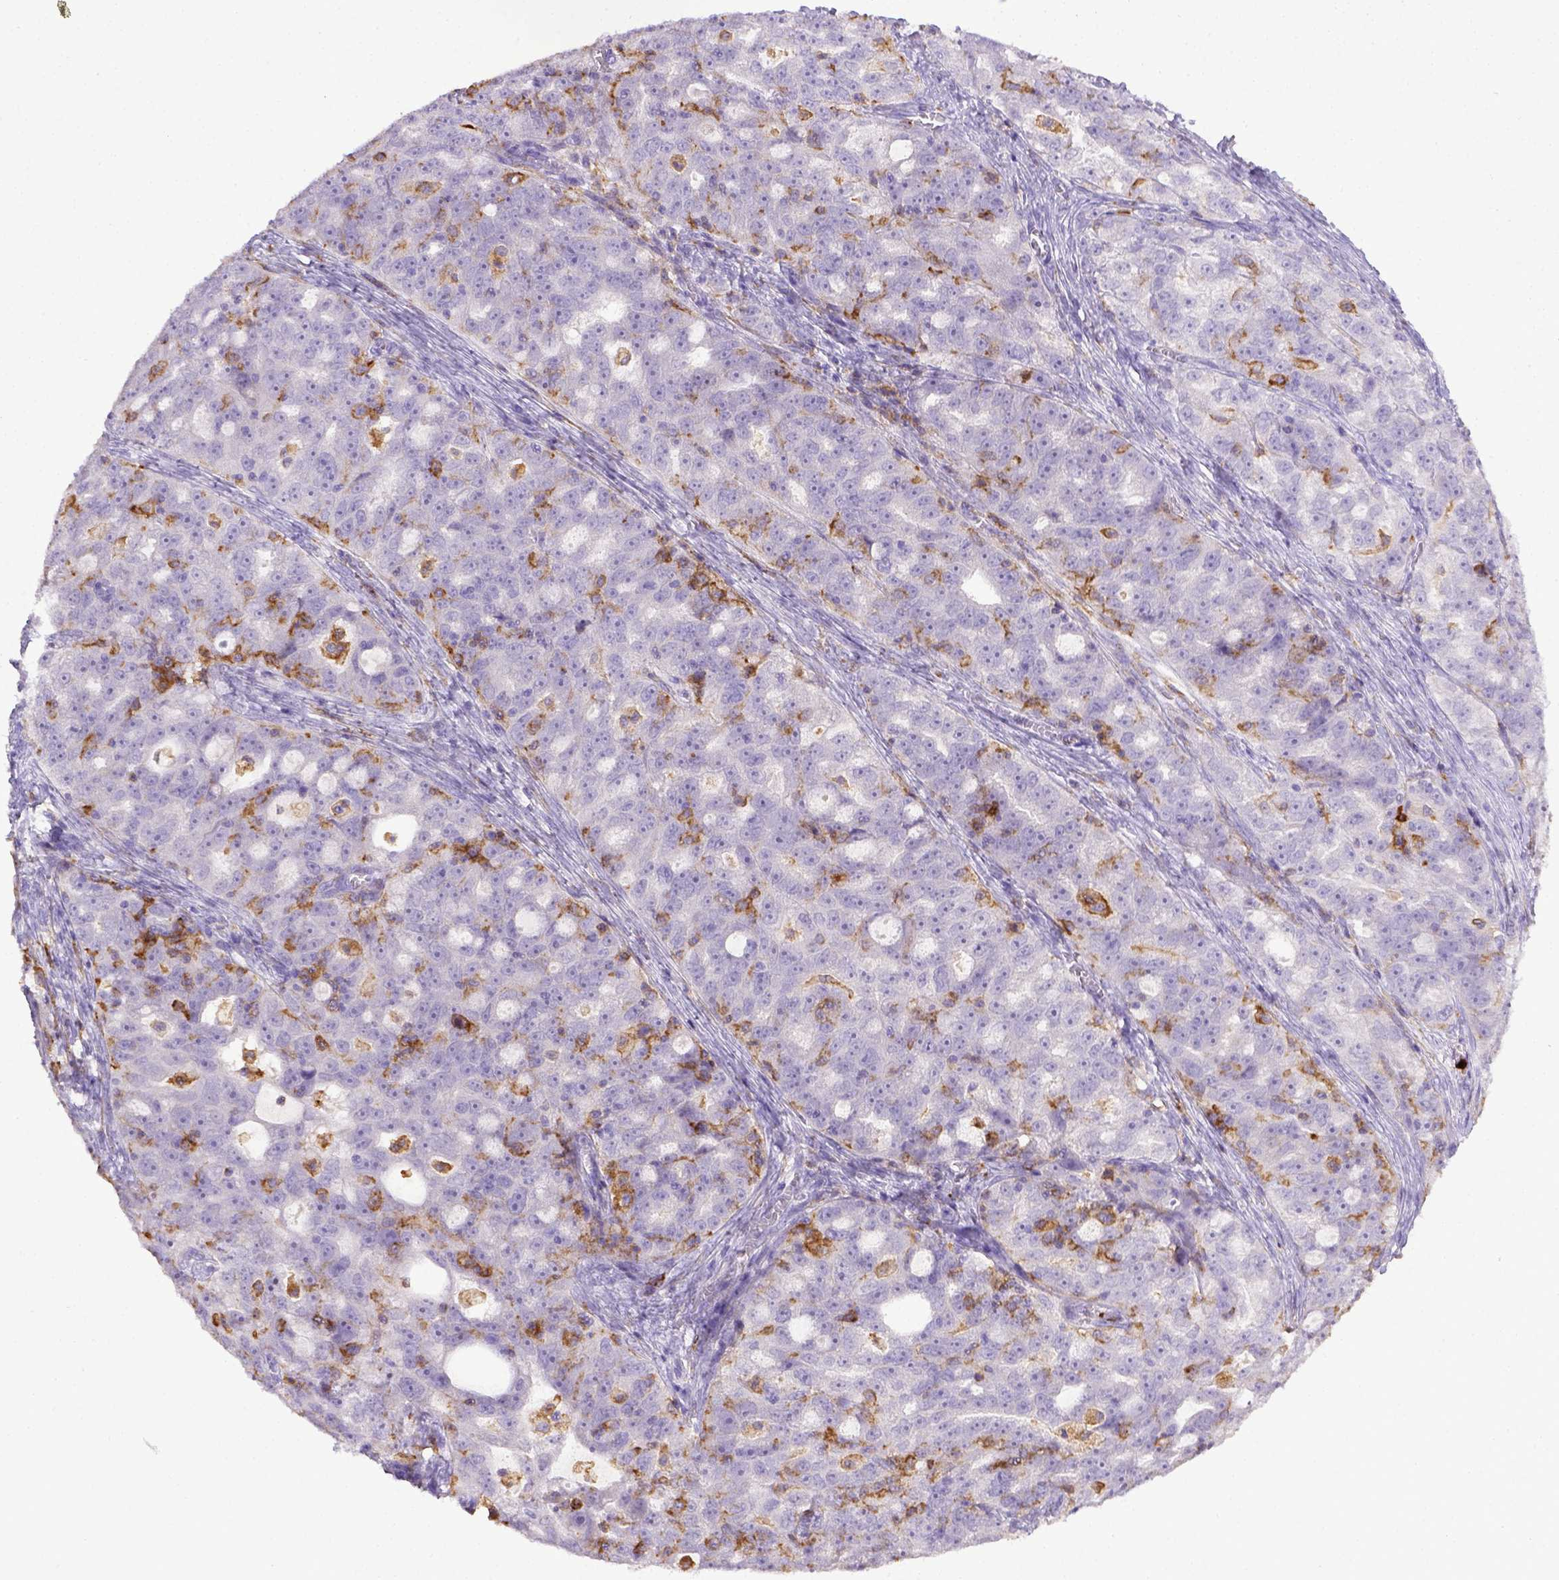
{"staining": {"intensity": "negative", "quantity": "none", "location": "none"}, "tissue": "ovarian cancer", "cell_type": "Tumor cells", "image_type": "cancer", "snomed": [{"axis": "morphology", "description": "Cystadenocarcinoma, serous, NOS"}, {"axis": "topography", "description": "Ovary"}], "caption": "Immunohistochemistry of human serous cystadenocarcinoma (ovarian) demonstrates no positivity in tumor cells.", "gene": "ITGAM", "patient": {"sex": "female", "age": 51}}